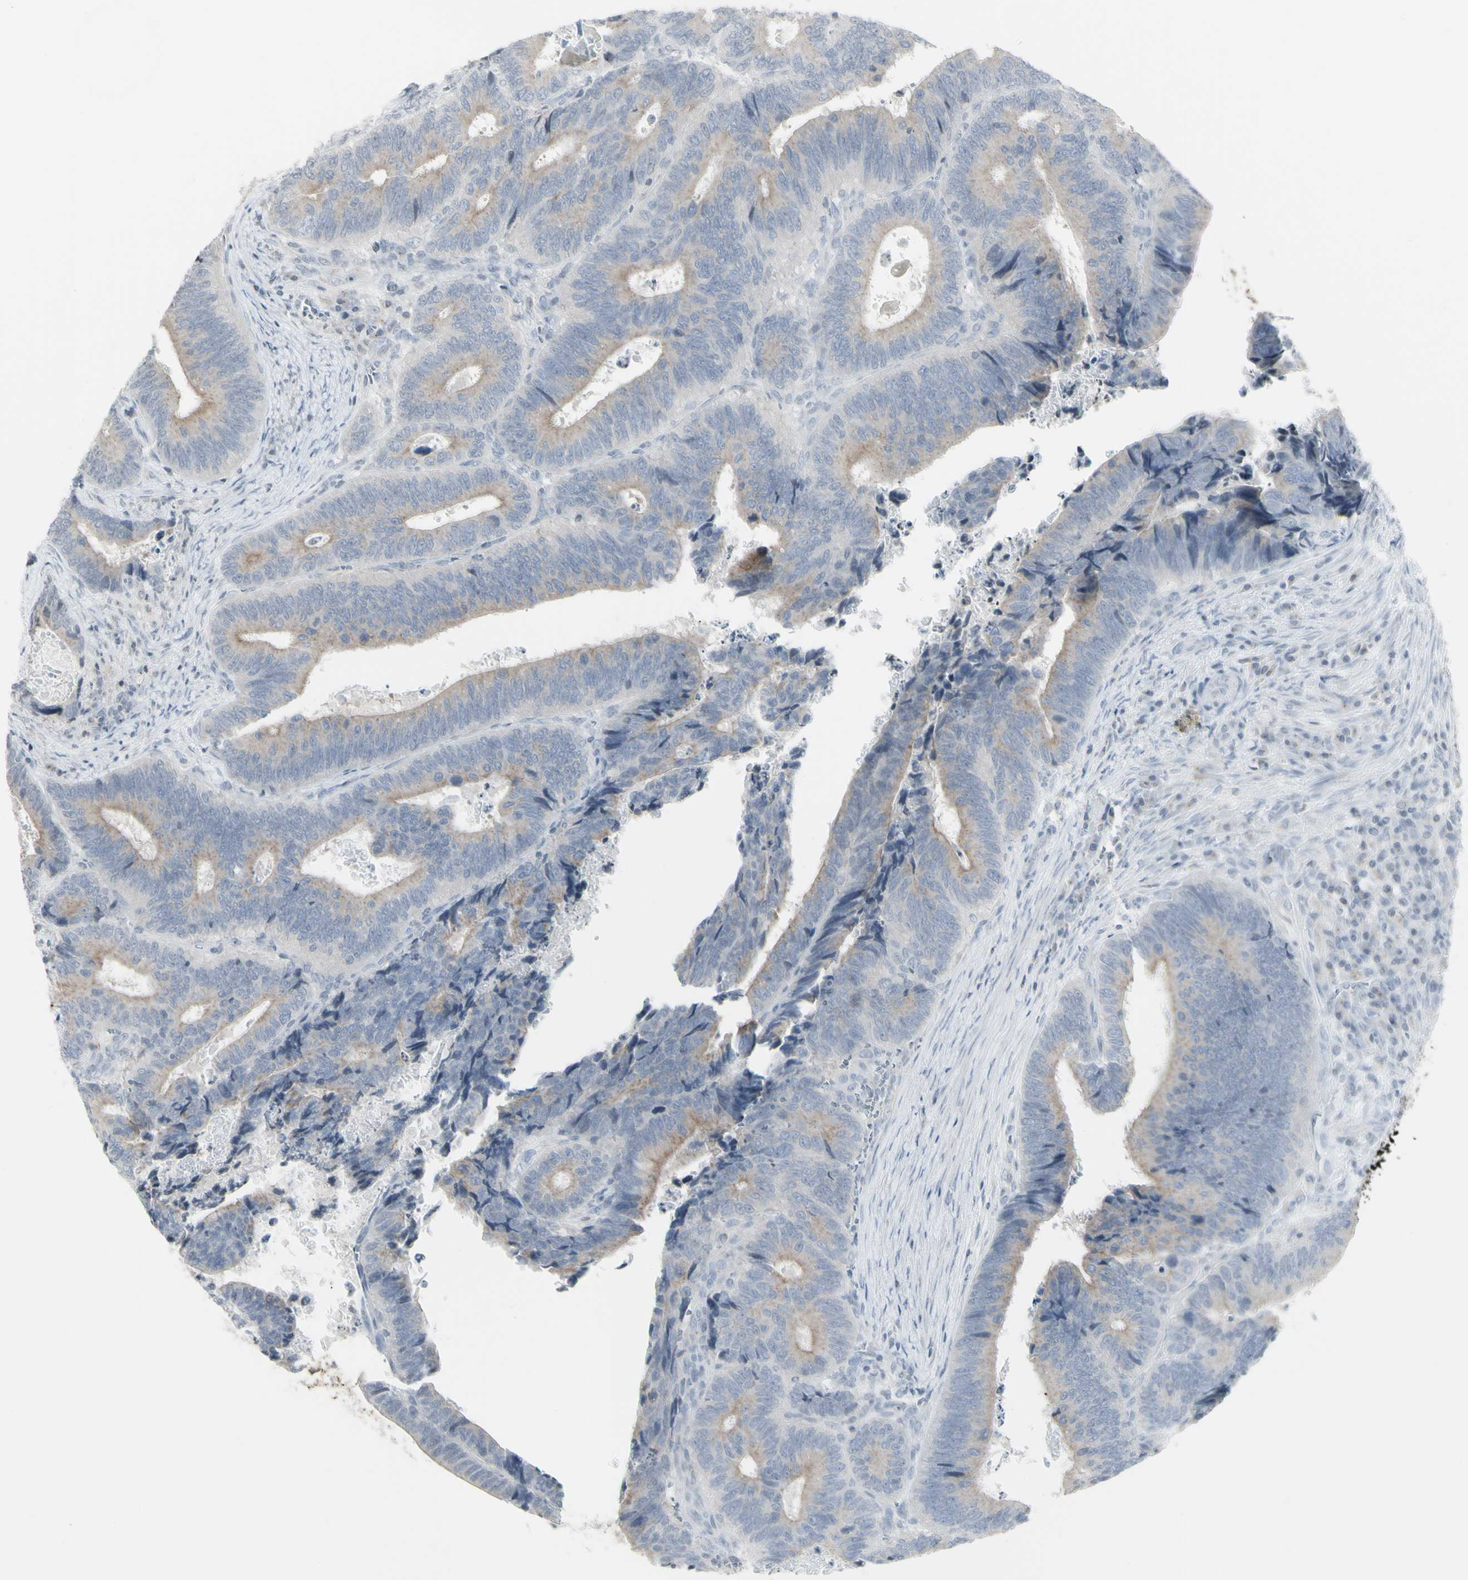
{"staining": {"intensity": "weak", "quantity": ">75%", "location": "cytoplasmic/membranous"}, "tissue": "colorectal cancer", "cell_type": "Tumor cells", "image_type": "cancer", "snomed": [{"axis": "morphology", "description": "Inflammation, NOS"}, {"axis": "morphology", "description": "Adenocarcinoma, NOS"}, {"axis": "topography", "description": "Colon"}], "caption": "The micrograph shows immunohistochemical staining of colorectal adenocarcinoma. There is weak cytoplasmic/membranous staining is appreciated in about >75% of tumor cells.", "gene": "MUC5AC", "patient": {"sex": "male", "age": 72}}